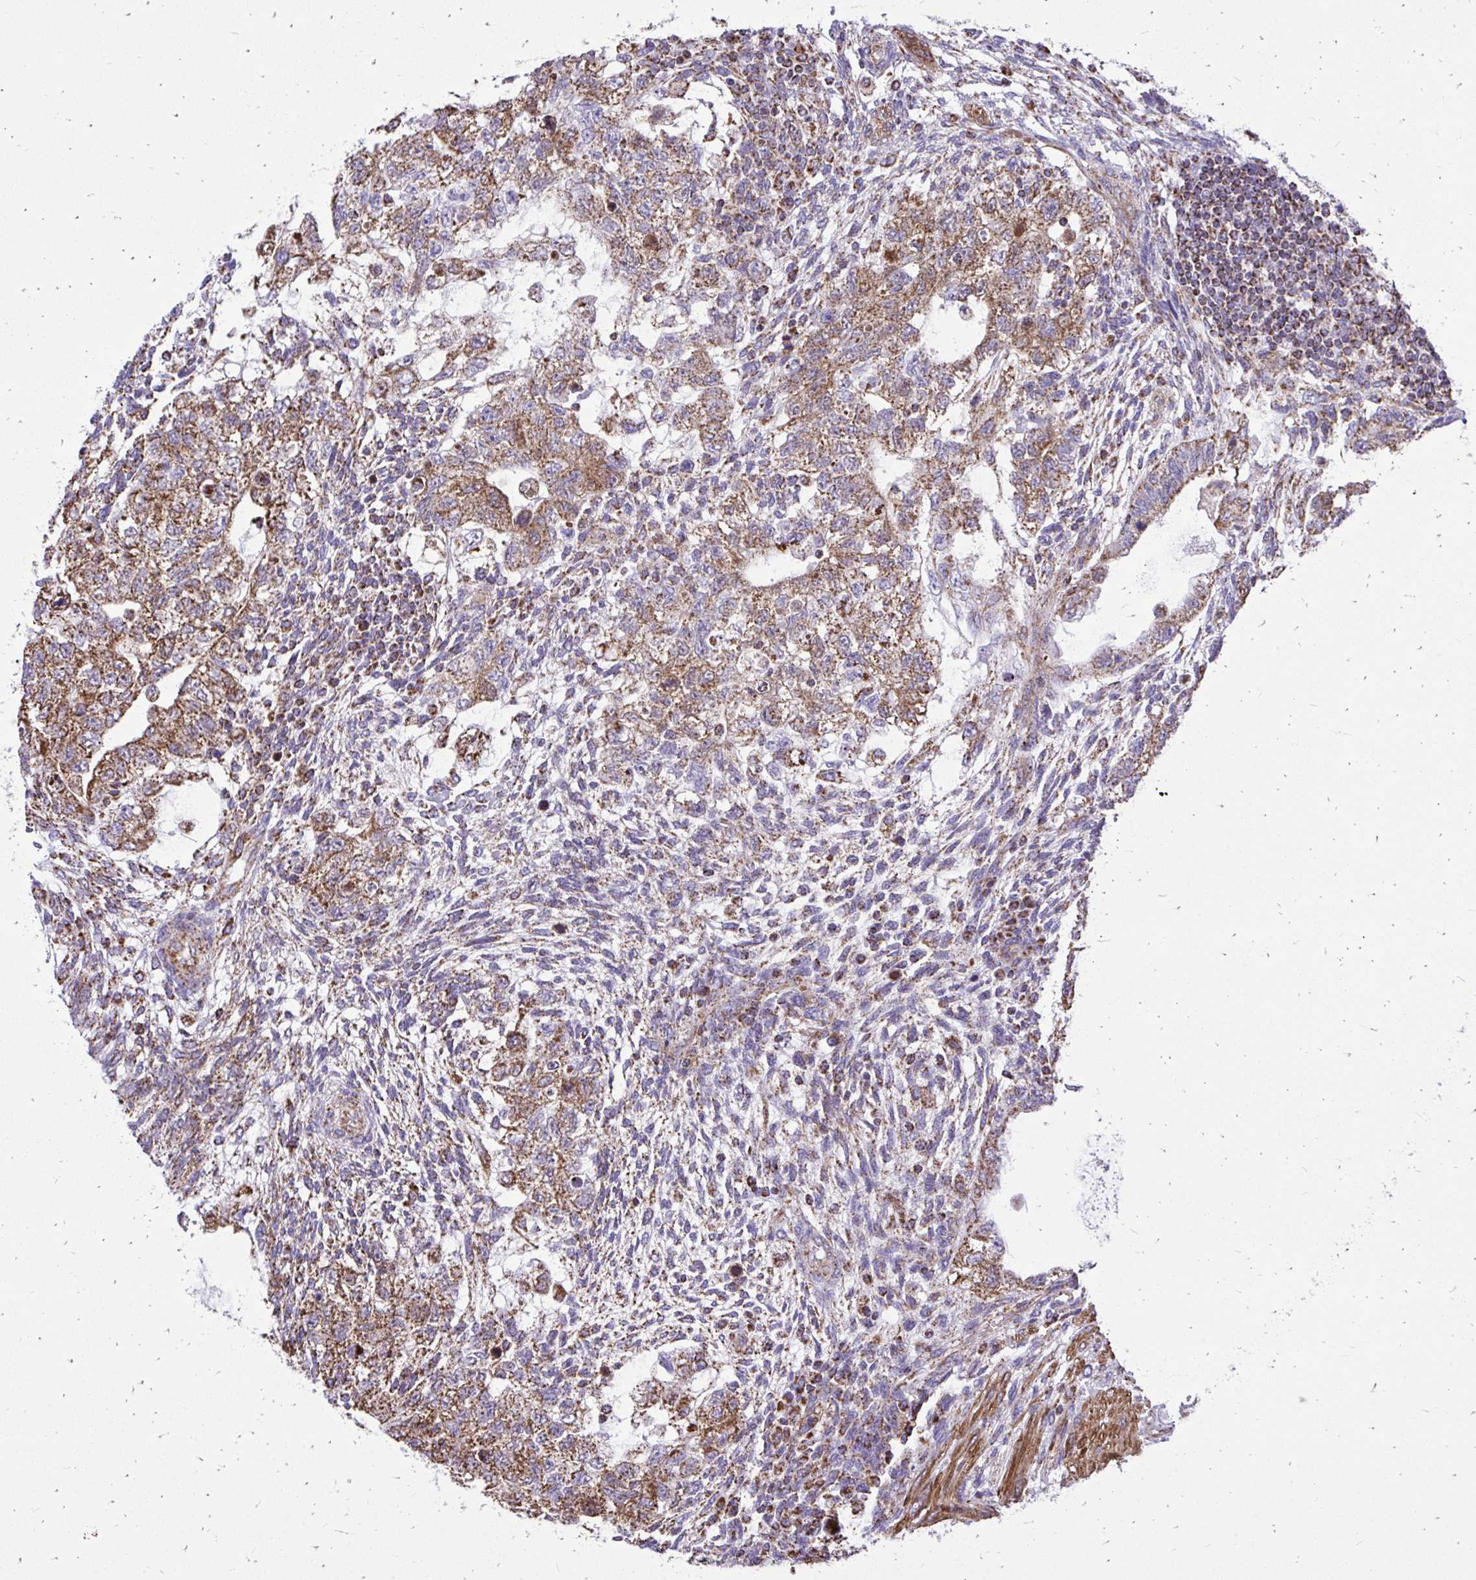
{"staining": {"intensity": "moderate", "quantity": ">75%", "location": "cytoplasmic/membranous"}, "tissue": "testis cancer", "cell_type": "Tumor cells", "image_type": "cancer", "snomed": [{"axis": "morphology", "description": "Normal tissue, NOS"}, {"axis": "morphology", "description": "Carcinoma, Embryonal, NOS"}, {"axis": "topography", "description": "Testis"}], "caption": "DAB (3,3'-diaminobenzidine) immunohistochemical staining of testis cancer exhibits moderate cytoplasmic/membranous protein positivity in approximately >75% of tumor cells.", "gene": "UBE2C", "patient": {"sex": "male", "age": 36}}